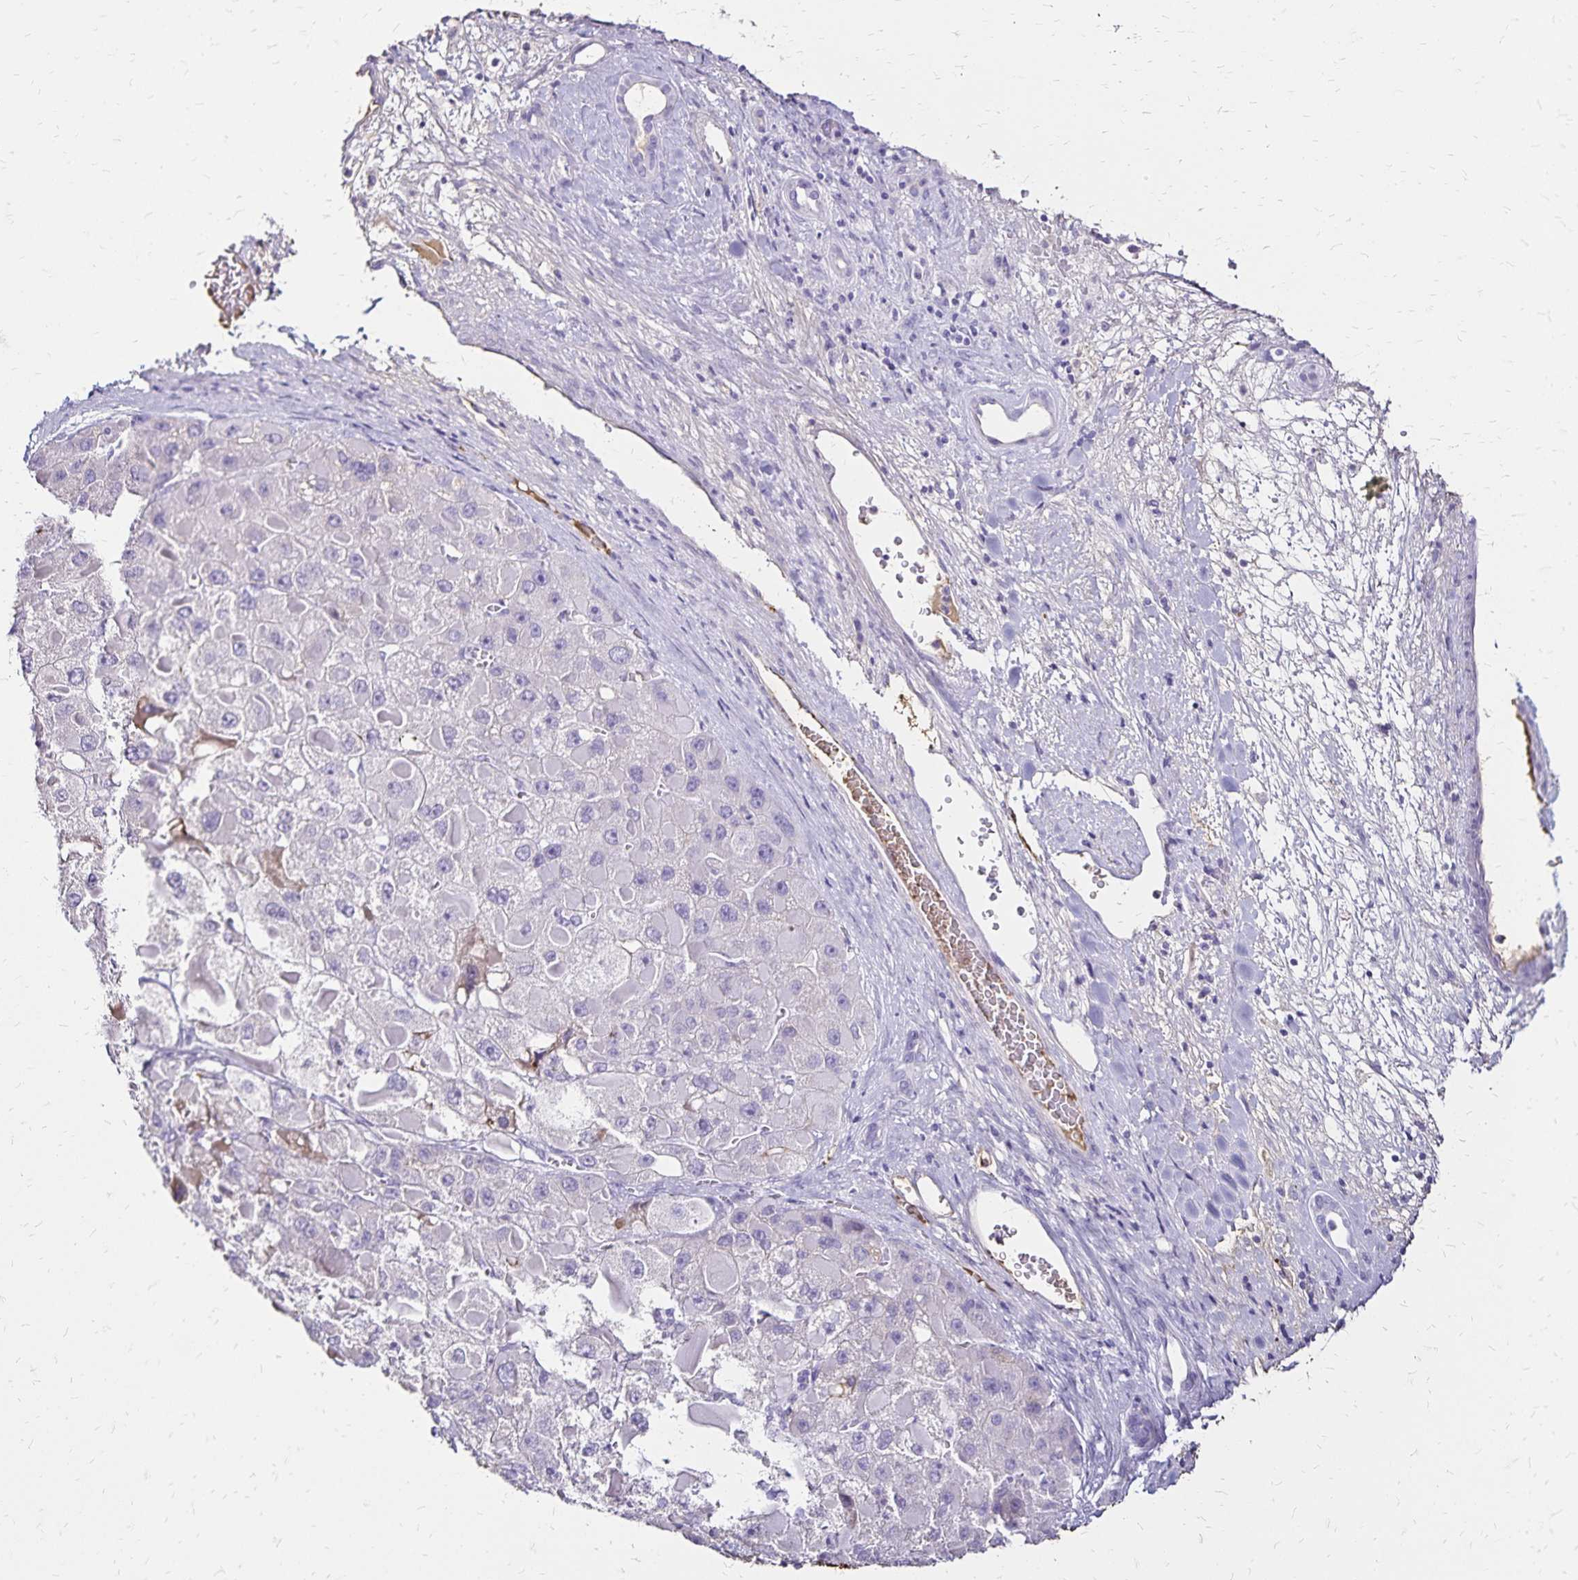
{"staining": {"intensity": "negative", "quantity": "none", "location": "none"}, "tissue": "liver cancer", "cell_type": "Tumor cells", "image_type": "cancer", "snomed": [{"axis": "morphology", "description": "Carcinoma, Hepatocellular, NOS"}, {"axis": "topography", "description": "Liver"}], "caption": "Human liver cancer stained for a protein using IHC shows no expression in tumor cells.", "gene": "KISS1", "patient": {"sex": "female", "age": 73}}